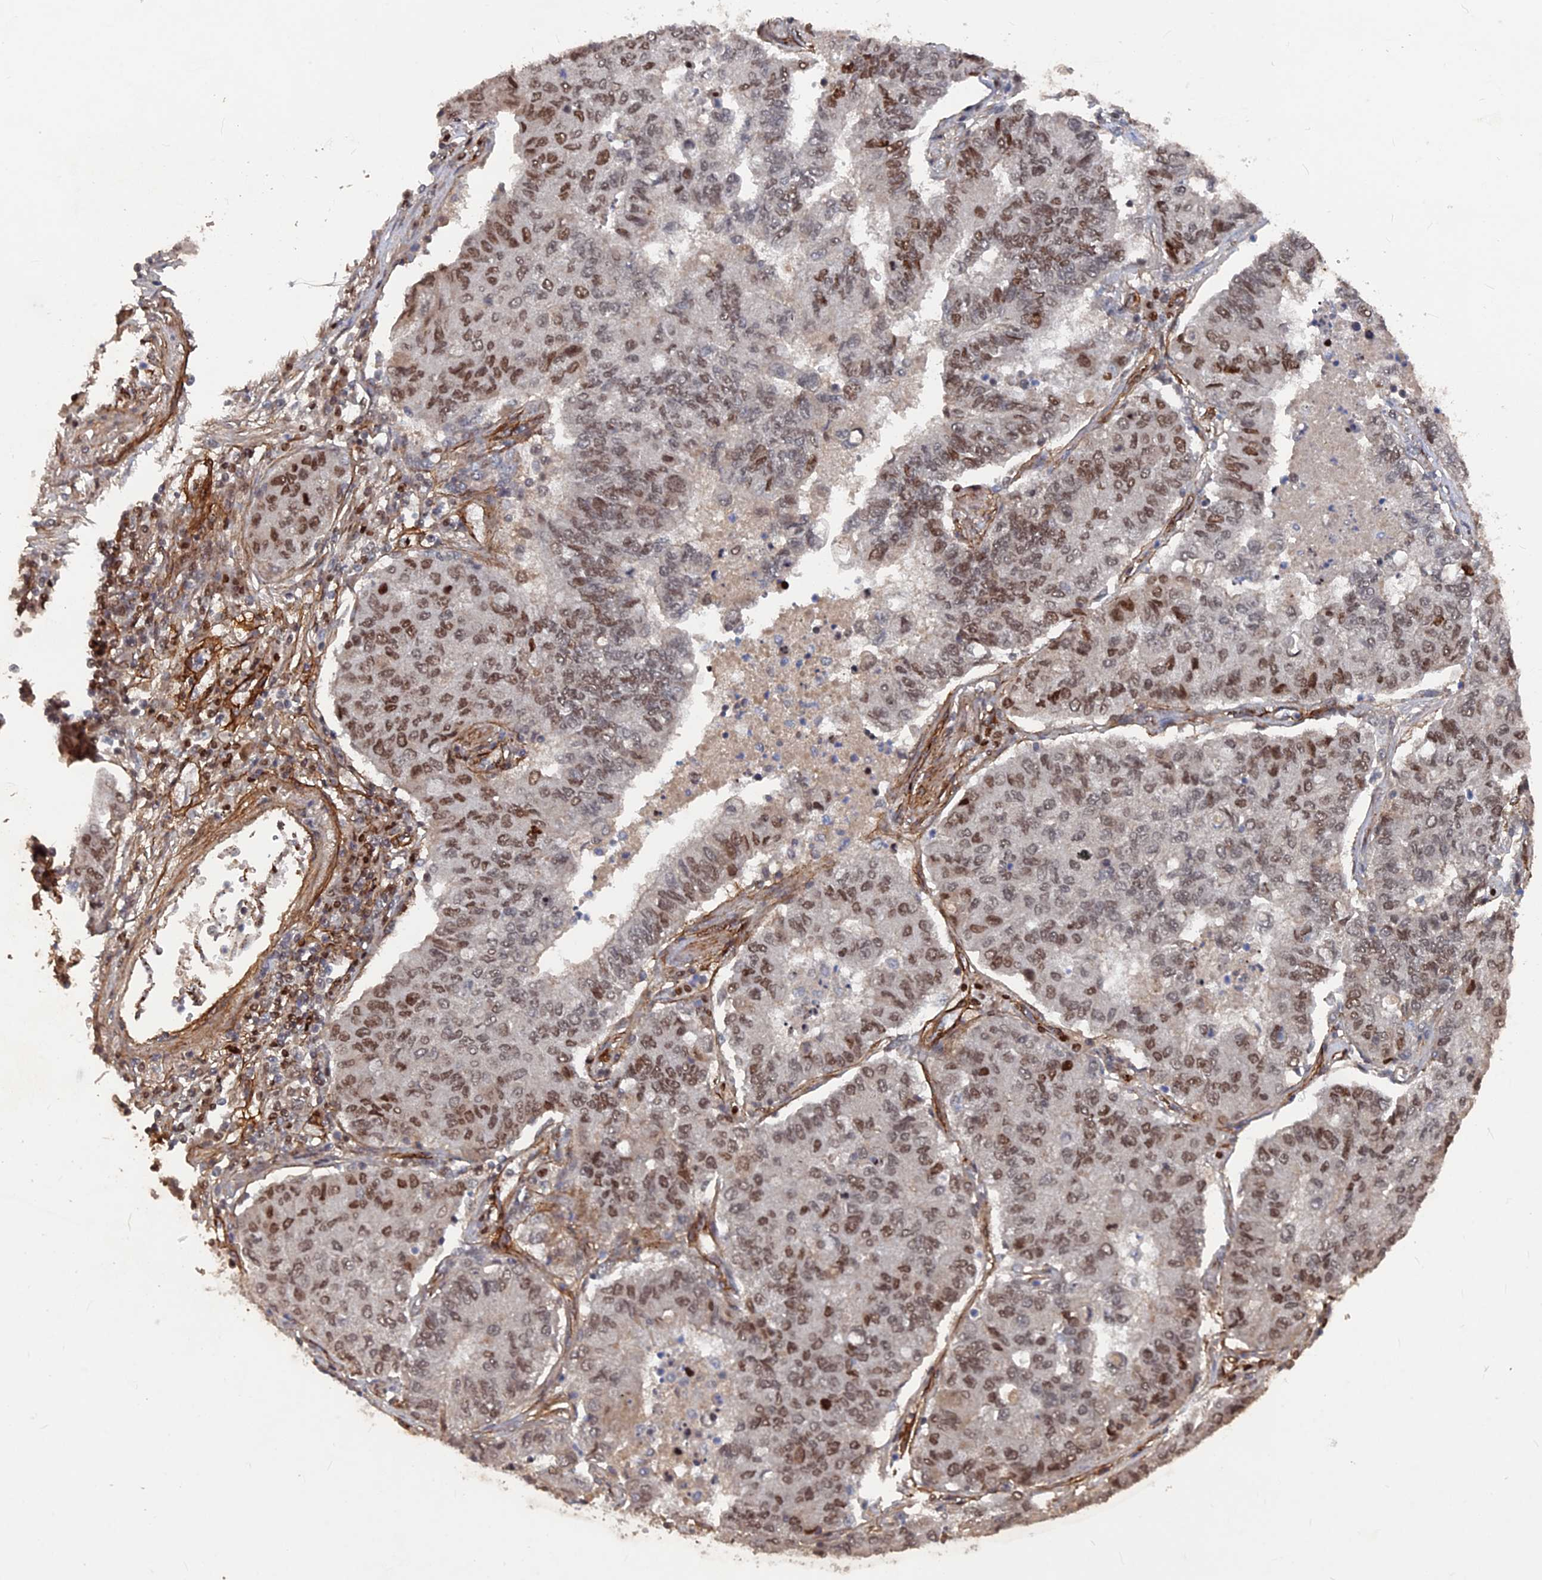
{"staining": {"intensity": "moderate", "quantity": ">75%", "location": "nuclear"}, "tissue": "lung cancer", "cell_type": "Tumor cells", "image_type": "cancer", "snomed": [{"axis": "morphology", "description": "Squamous cell carcinoma, NOS"}, {"axis": "topography", "description": "Lung"}], "caption": "Lung cancer stained with DAB (3,3'-diaminobenzidine) immunohistochemistry (IHC) reveals medium levels of moderate nuclear staining in approximately >75% of tumor cells.", "gene": "SH3D21", "patient": {"sex": "male", "age": 74}}